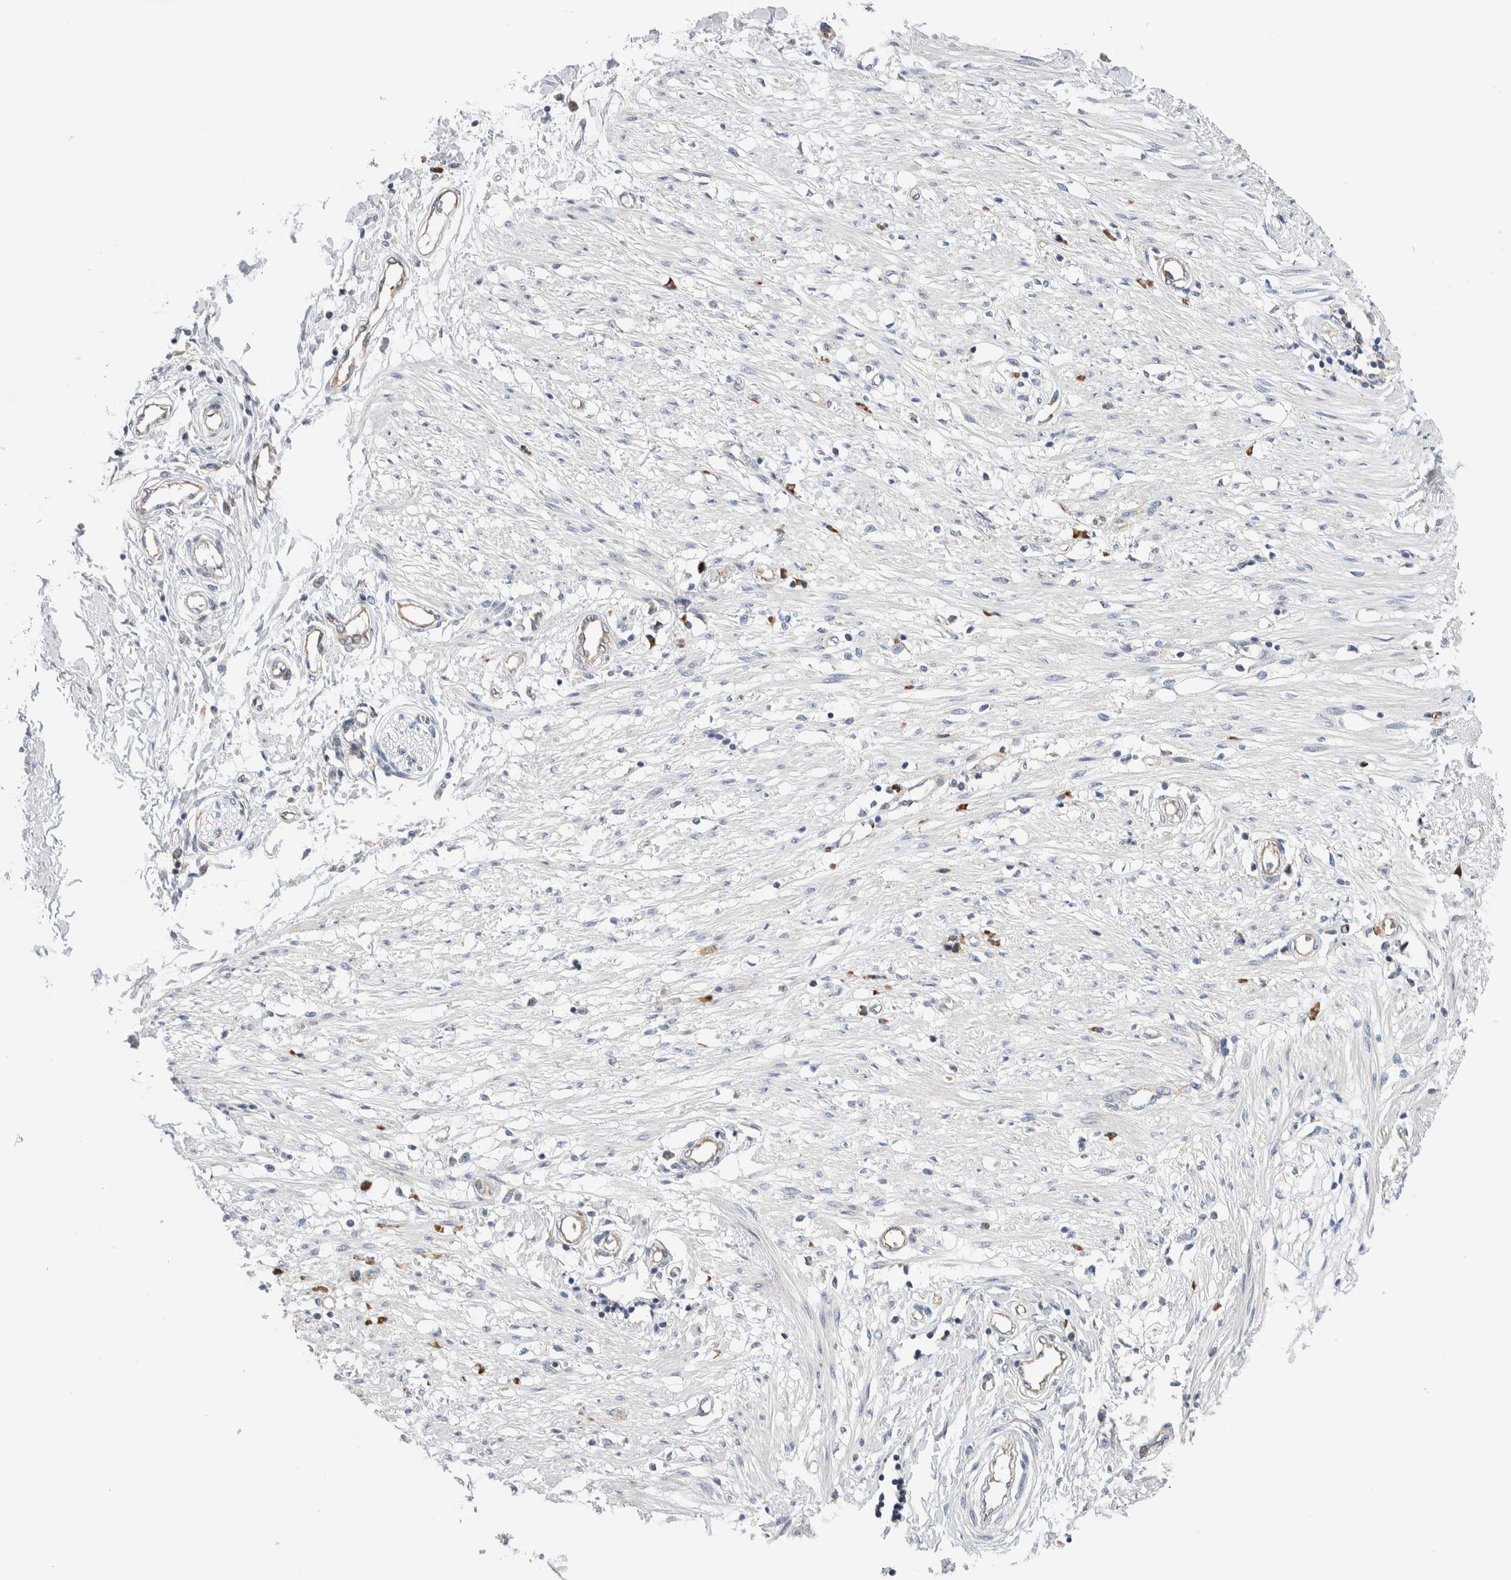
{"staining": {"intensity": "weak", "quantity": "<25%", "location": "cytoplasmic/membranous"}, "tissue": "adipose tissue", "cell_type": "Adipocytes", "image_type": "normal", "snomed": [{"axis": "morphology", "description": "Normal tissue, NOS"}, {"axis": "morphology", "description": "Adenocarcinoma, NOS"}, {"axis": "topography", "description": "Colon"}, {"axis": "topography", "description": "Peripheral nerve tissue"}], "caption": "High power microscopy micrograph of an immunohistochemistry histopathology image of normal adipose tissue, revealing no significant expression in adipocytes. (DAB (3,3'-diaminobenzidine) immunohistochemistry visualized using brightfield microscopy, high magnification).", "gene": "RACK1", "patient": {"sex": "male", "age": 14}}